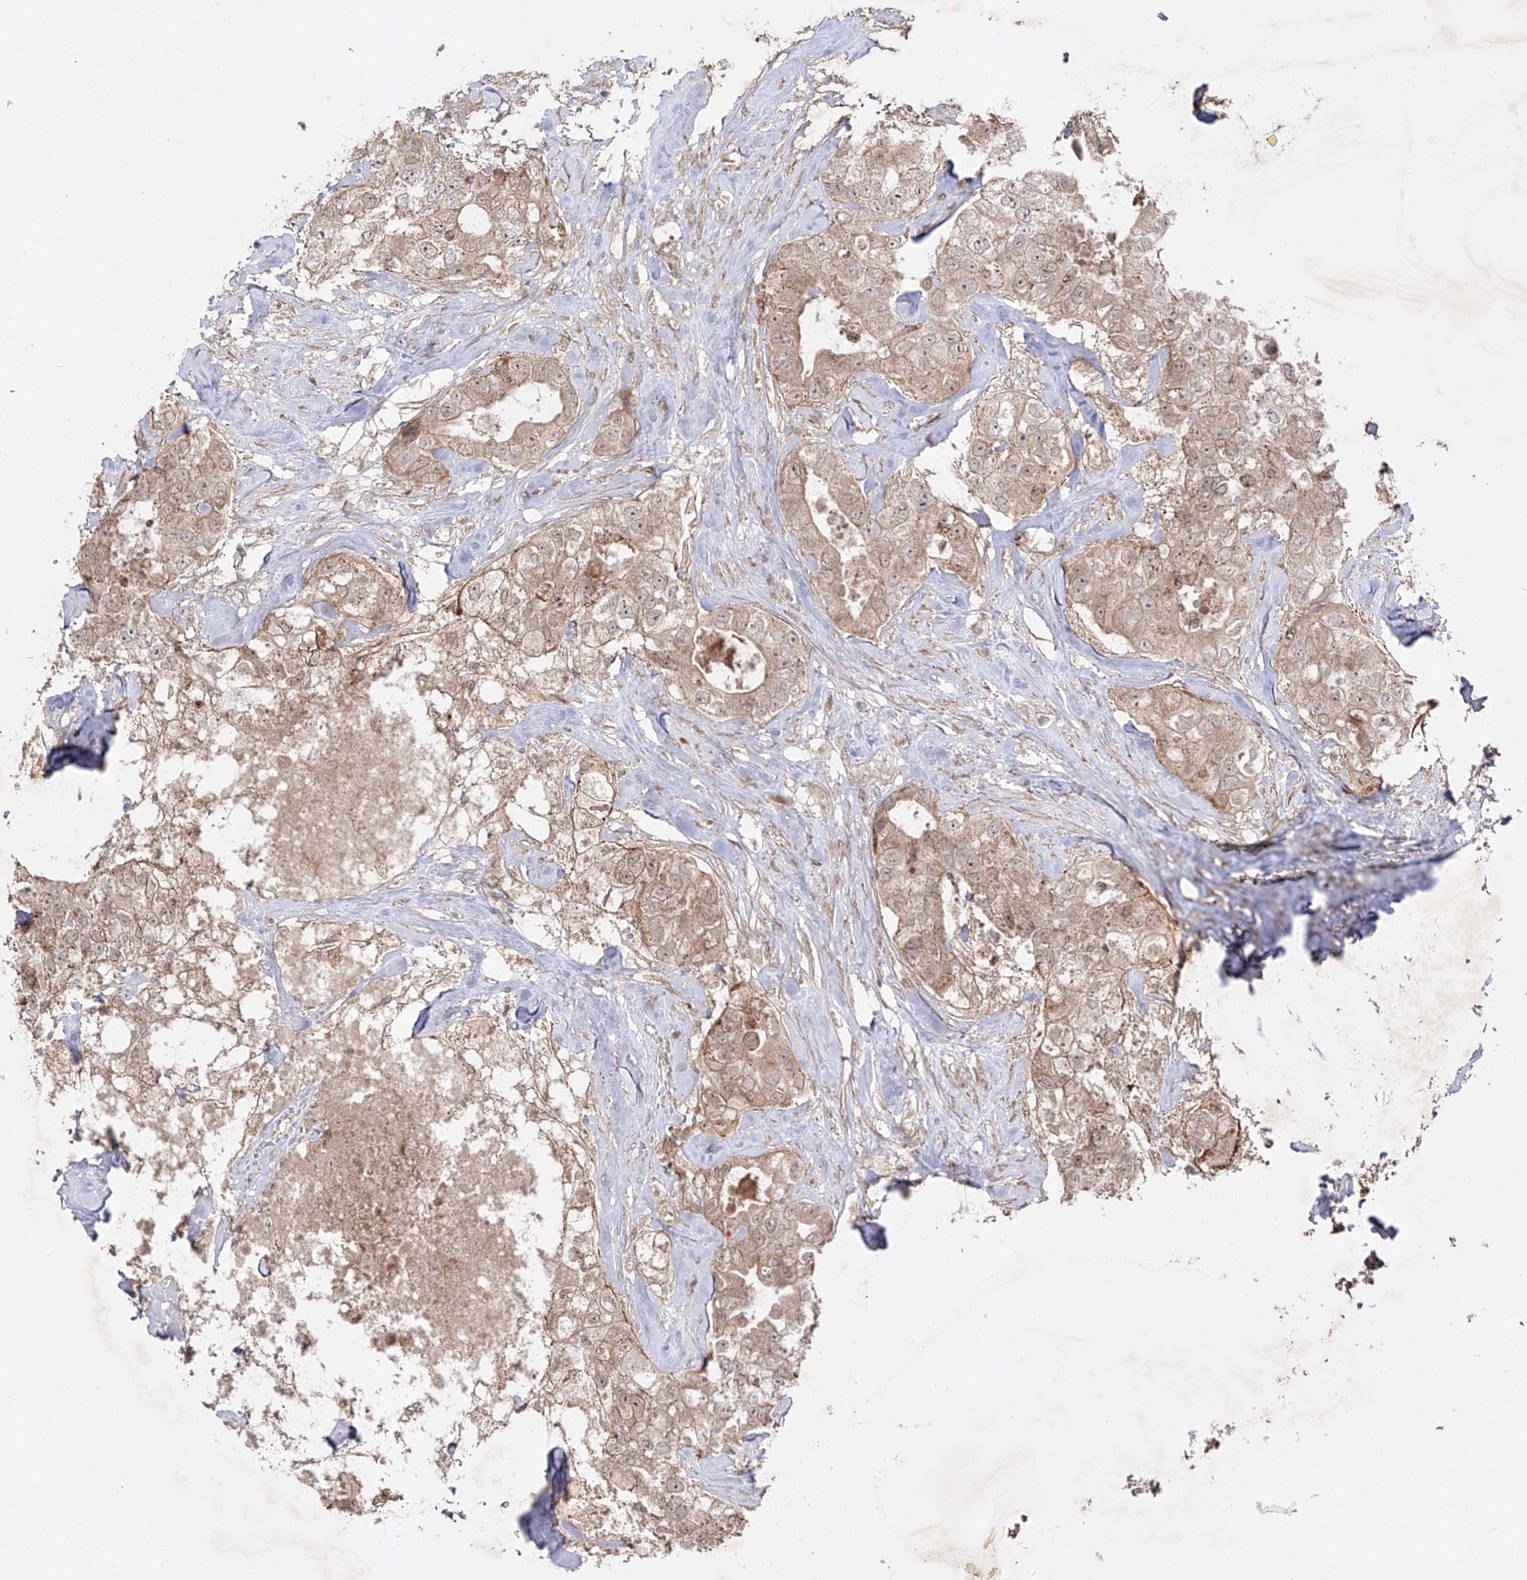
{"staining": {"intensity": "weak", "quantity": ">75%", "location": "cytoplasmic/membranous"}, "tissue": "breast cancer", "cell_type": "Tumor cells", "image_type": "cancer", "snomed": [{"axis": "morphology", "description": "Duct carcinoma"}, {"axis": "topography", "description": "Breast"}], "caption": "The image exhibits staining of infiltrating ductal carcinoma (breast), revealing weak cytoplasmic/membranous protein positivity (brown color) within tumor cells.", "gene": "KDM1B", "patient": {"sex": "female", "age": 62}}